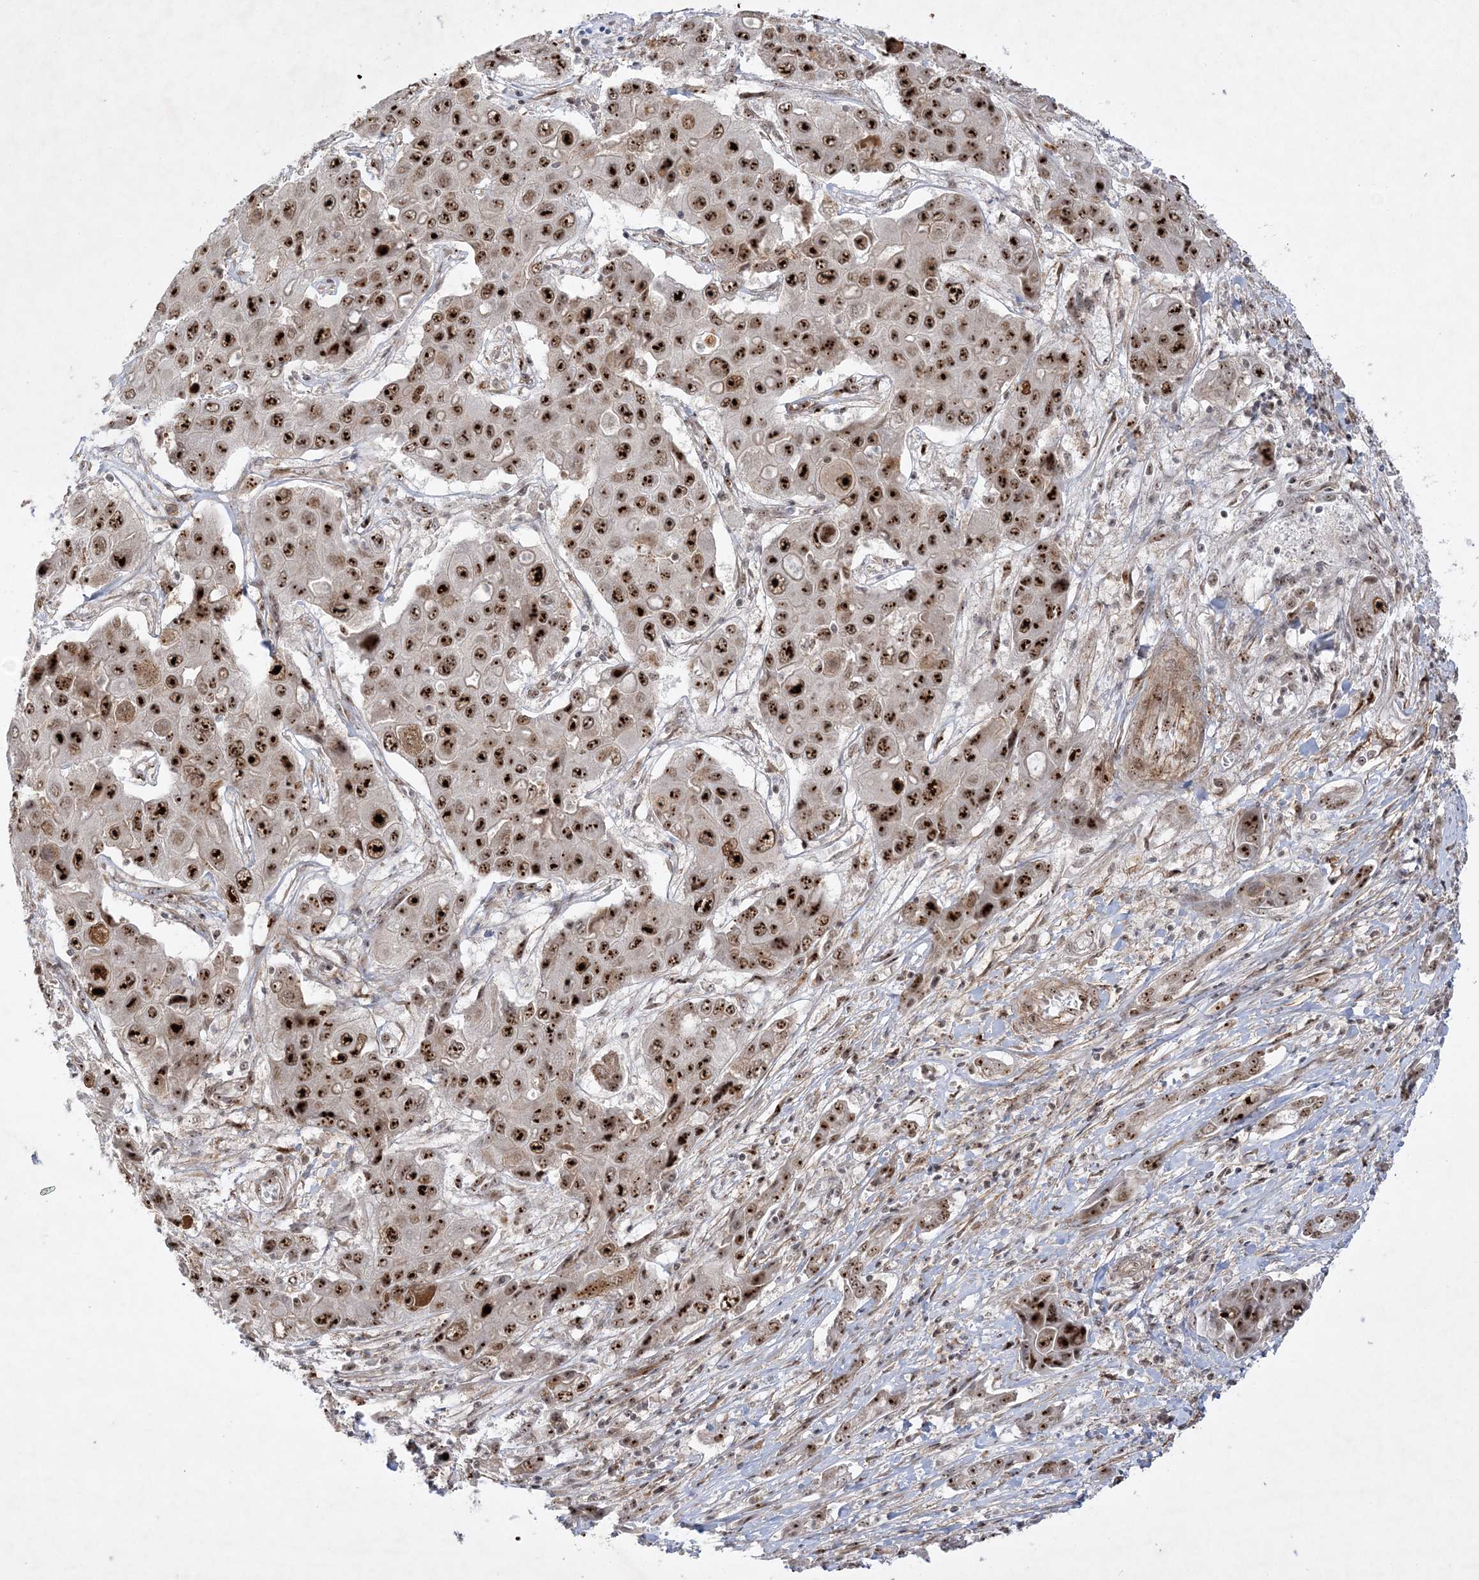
{"staining": {"intensity": "strong", "quantity": ">75%", "location": "nuclear"}, "tissue": "liver cancer", "cell_type": "Tumor cells", "image_type": "cancer", "snomed": [{"axis": "morphology", "description": "Cholangiocarcinoma"}, {"axis": "topography", "description": "Liver"}], "caption": "Liver cancer stained for a protein demonstrates strong nuclear positivity in tumor cells.", "gene": "NPM3", "patient": {"sex": "male", "age": 67}}